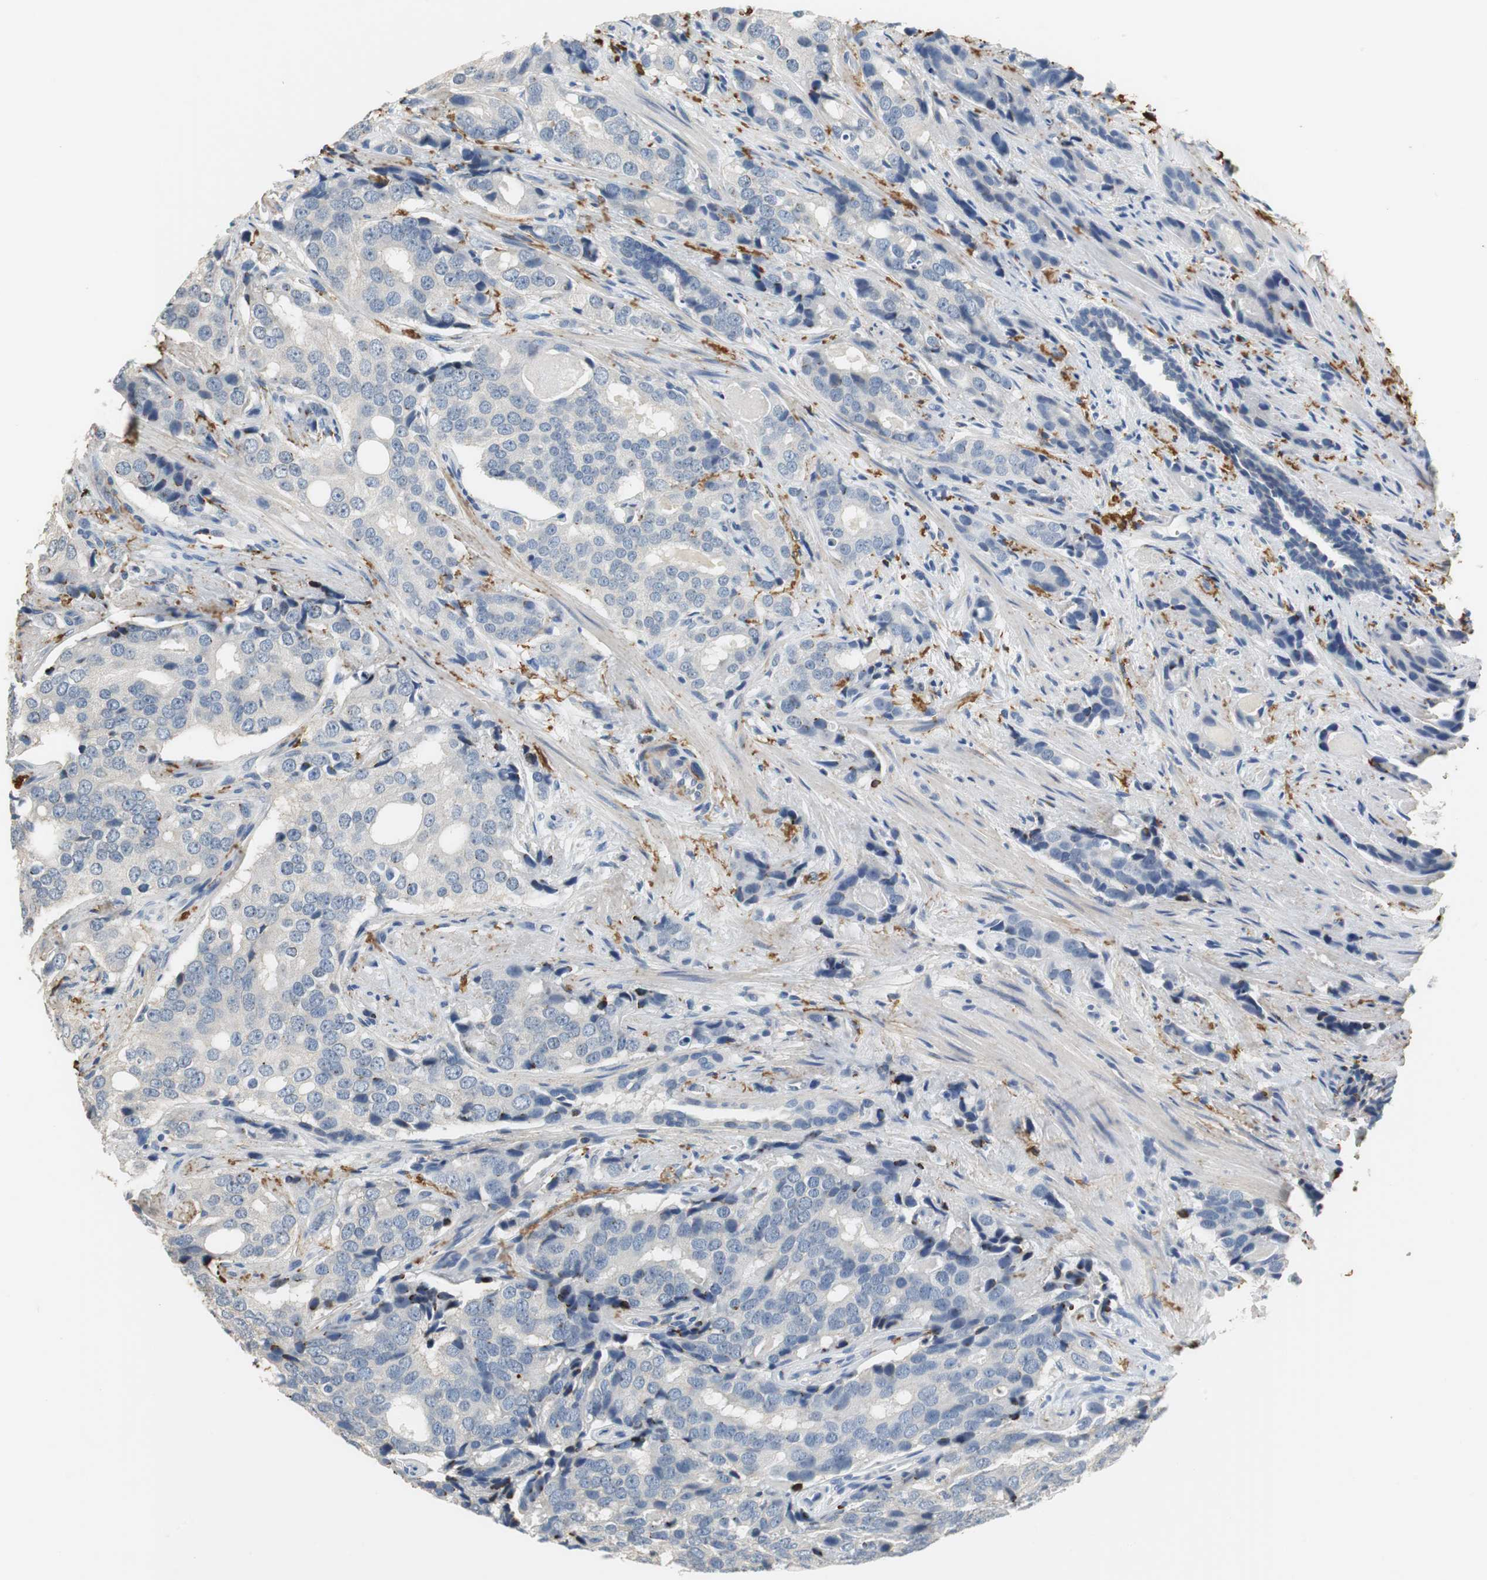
{"staining": {"intensity": "negative", "quantity": "none", "location": "none"}, "tissue": "prostate cancer", "cell_type": "Tumor cells", "image_type": "cancer", "snomed": [{"axis": "morphology", "description": "Adenocarcinoma, High grade"}, {"axis": "topography", "description": "Prostate"}], "caption": "Immunohistochemical staining of high-grade adenocarcinoma (prostate) demonstrates no significant expression in tumor cells.", "gene": "MUC7", "patient": {"sex": "male", "age": 58}}